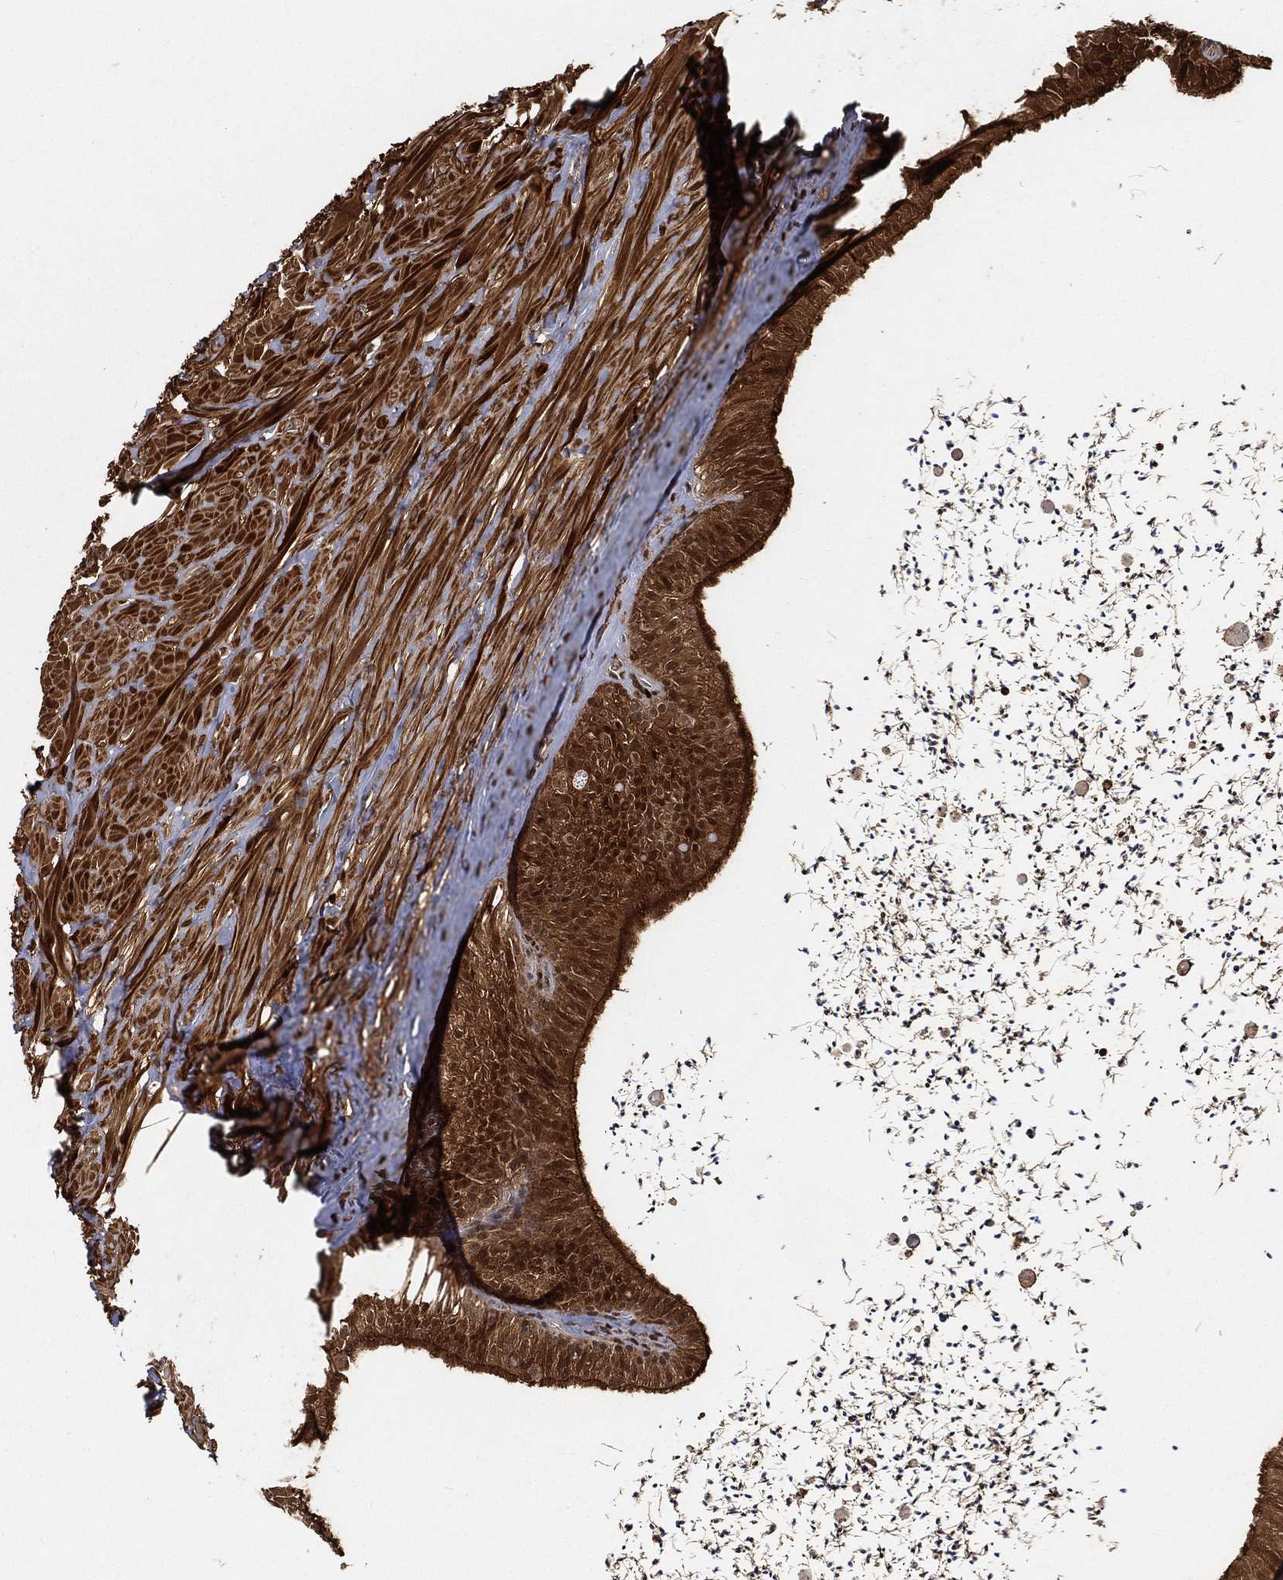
{"staining": {"intensity": "strong", "quantity": ">75%", "location": "cytoplasmic/membranous,nuclear"}, "tissue": "epididymis", "cell_type": "Glandular cells", "image_type": "normal", "snomed": [{"axis": "morphology", "description": "Normal tissue, NOS"}, {"axis": "topography", "description": "Epididymis"}], "caption": "Normal epididymis exhibits strong cytoplasmic/membranous,nuclear expression in approximately >75% of glandular cells, visualized by immunohistochemistry.", "gene": "CRYL1", "patient": {"sex": "male", "age": 32}}